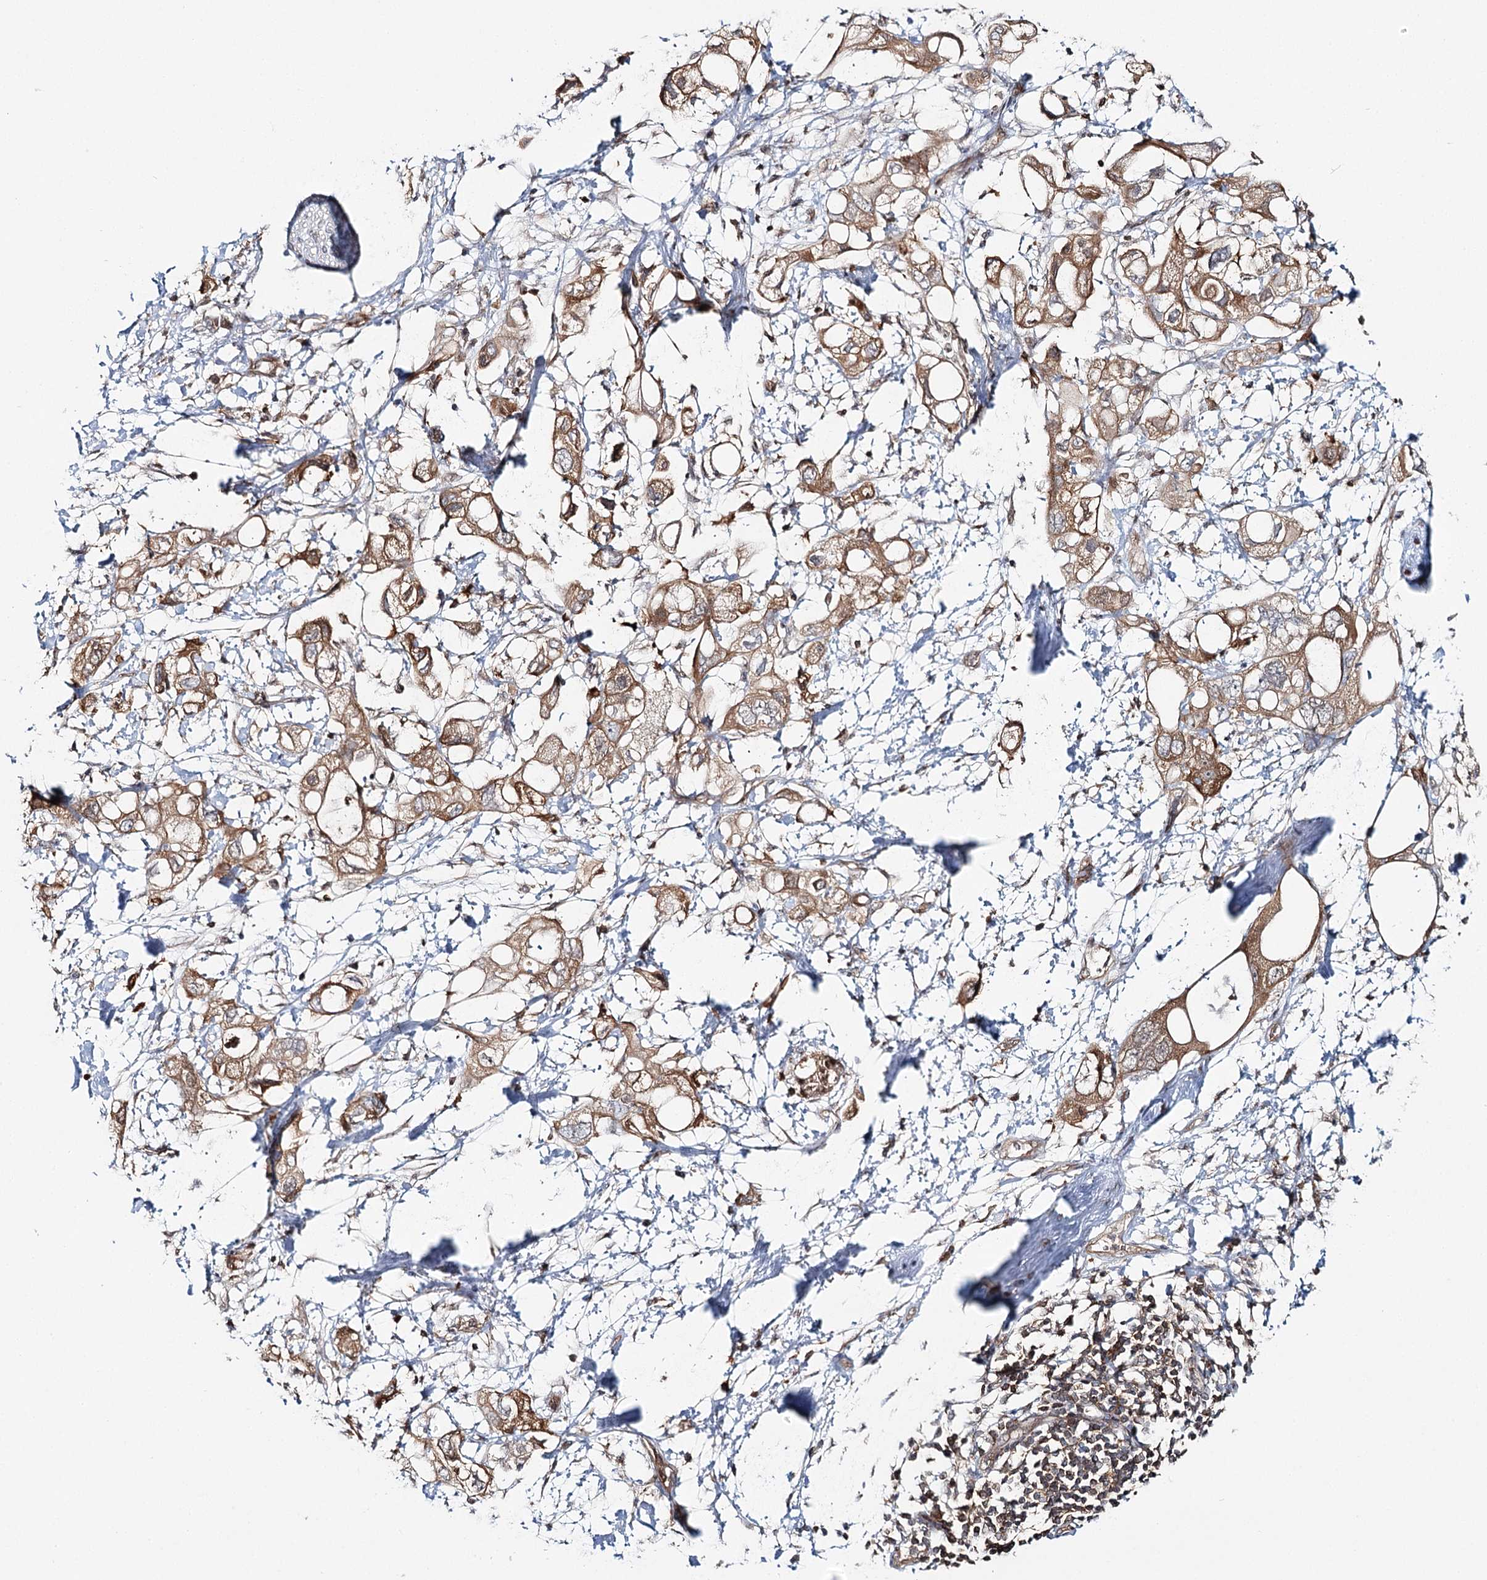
{"staining": {"intensity": "moderate", "quantity": ">75%", "location": "cytoplasmic/membranous"}, "tissue": "pancreatic cancer", "cell_type": "Tumor cells", "image_type": "cancer", "snomed": [{"axis": "morphology", "description": "Adenocarcinoma, NOS"}, {"axis": "topography", "description": "Pancreas"}], "caption": "Adenocarcinoma (pancreatic) stained with DAB IHC displays medium levels of moderate cytoplasmic/membranous staining in approximately >75% of tumor cells. The protein is shown in brown color, while the nuclei are stained blue.", "gene": "FAM120B", "patient": {"sex": "female", "age": 56}}